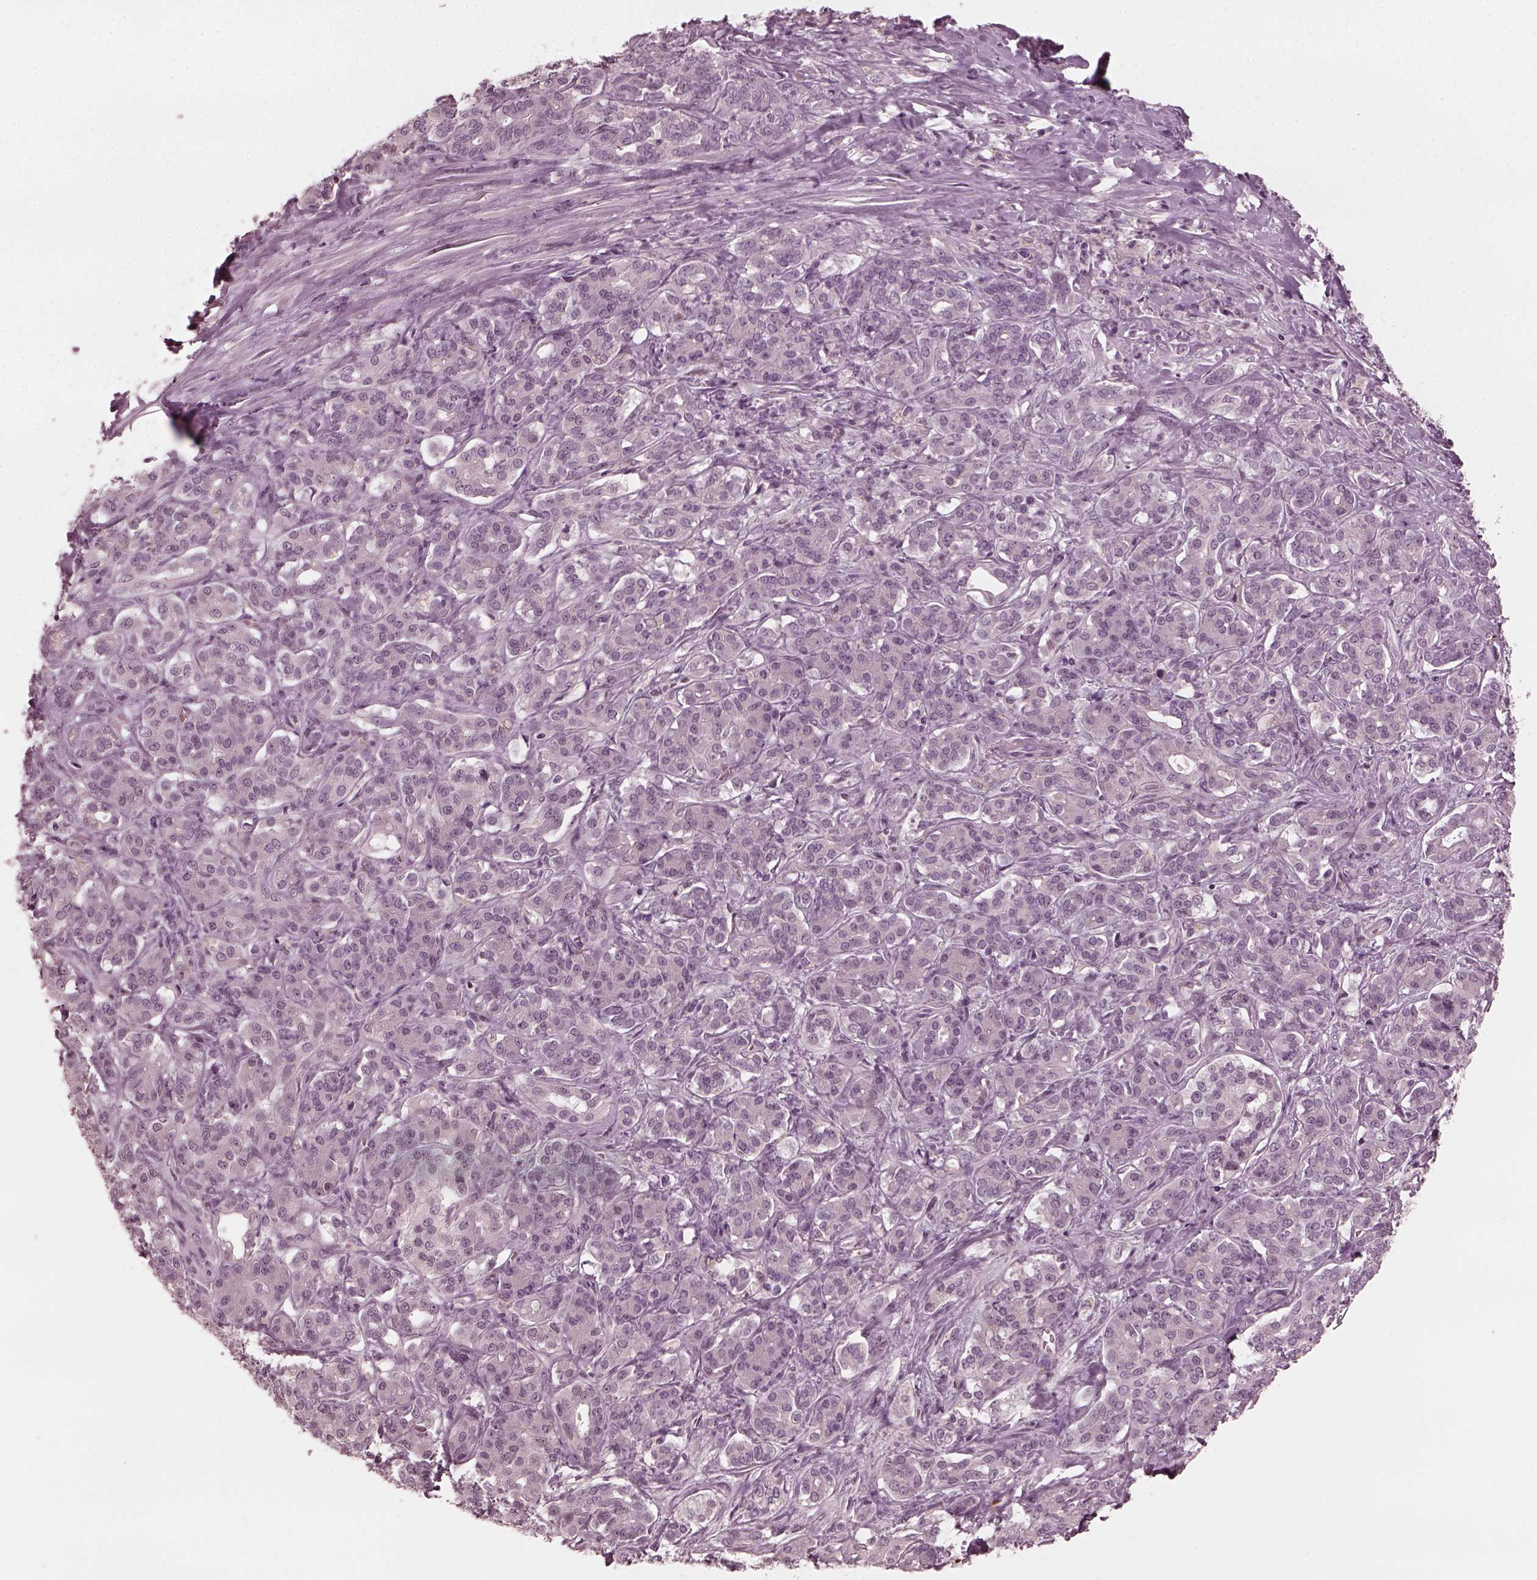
{"staining": {"intensity": "negative", "quantity": "none", "location": "none"}, "tissue": "pancreatic cancer", "cell_type": "Tumor cells", "image_type": "cancer", "snomed": [{"axis": "morphology", "description": "Normal tissue, NOS"}, {"axis": "morphology", "description": "Inflammation, NOS"}, {"axis": "morphology", "description": "Adenocarcinoma, NOS"}, {"axis": "topography", "description": "Pancreas"}], "caption": "Protein analysis of pancreatic cancer (adenocarcinoma) reveals no significant staining in tumor cells.", "gene": "CCDC170", "patient": {"sex": "male", "age": 57}}